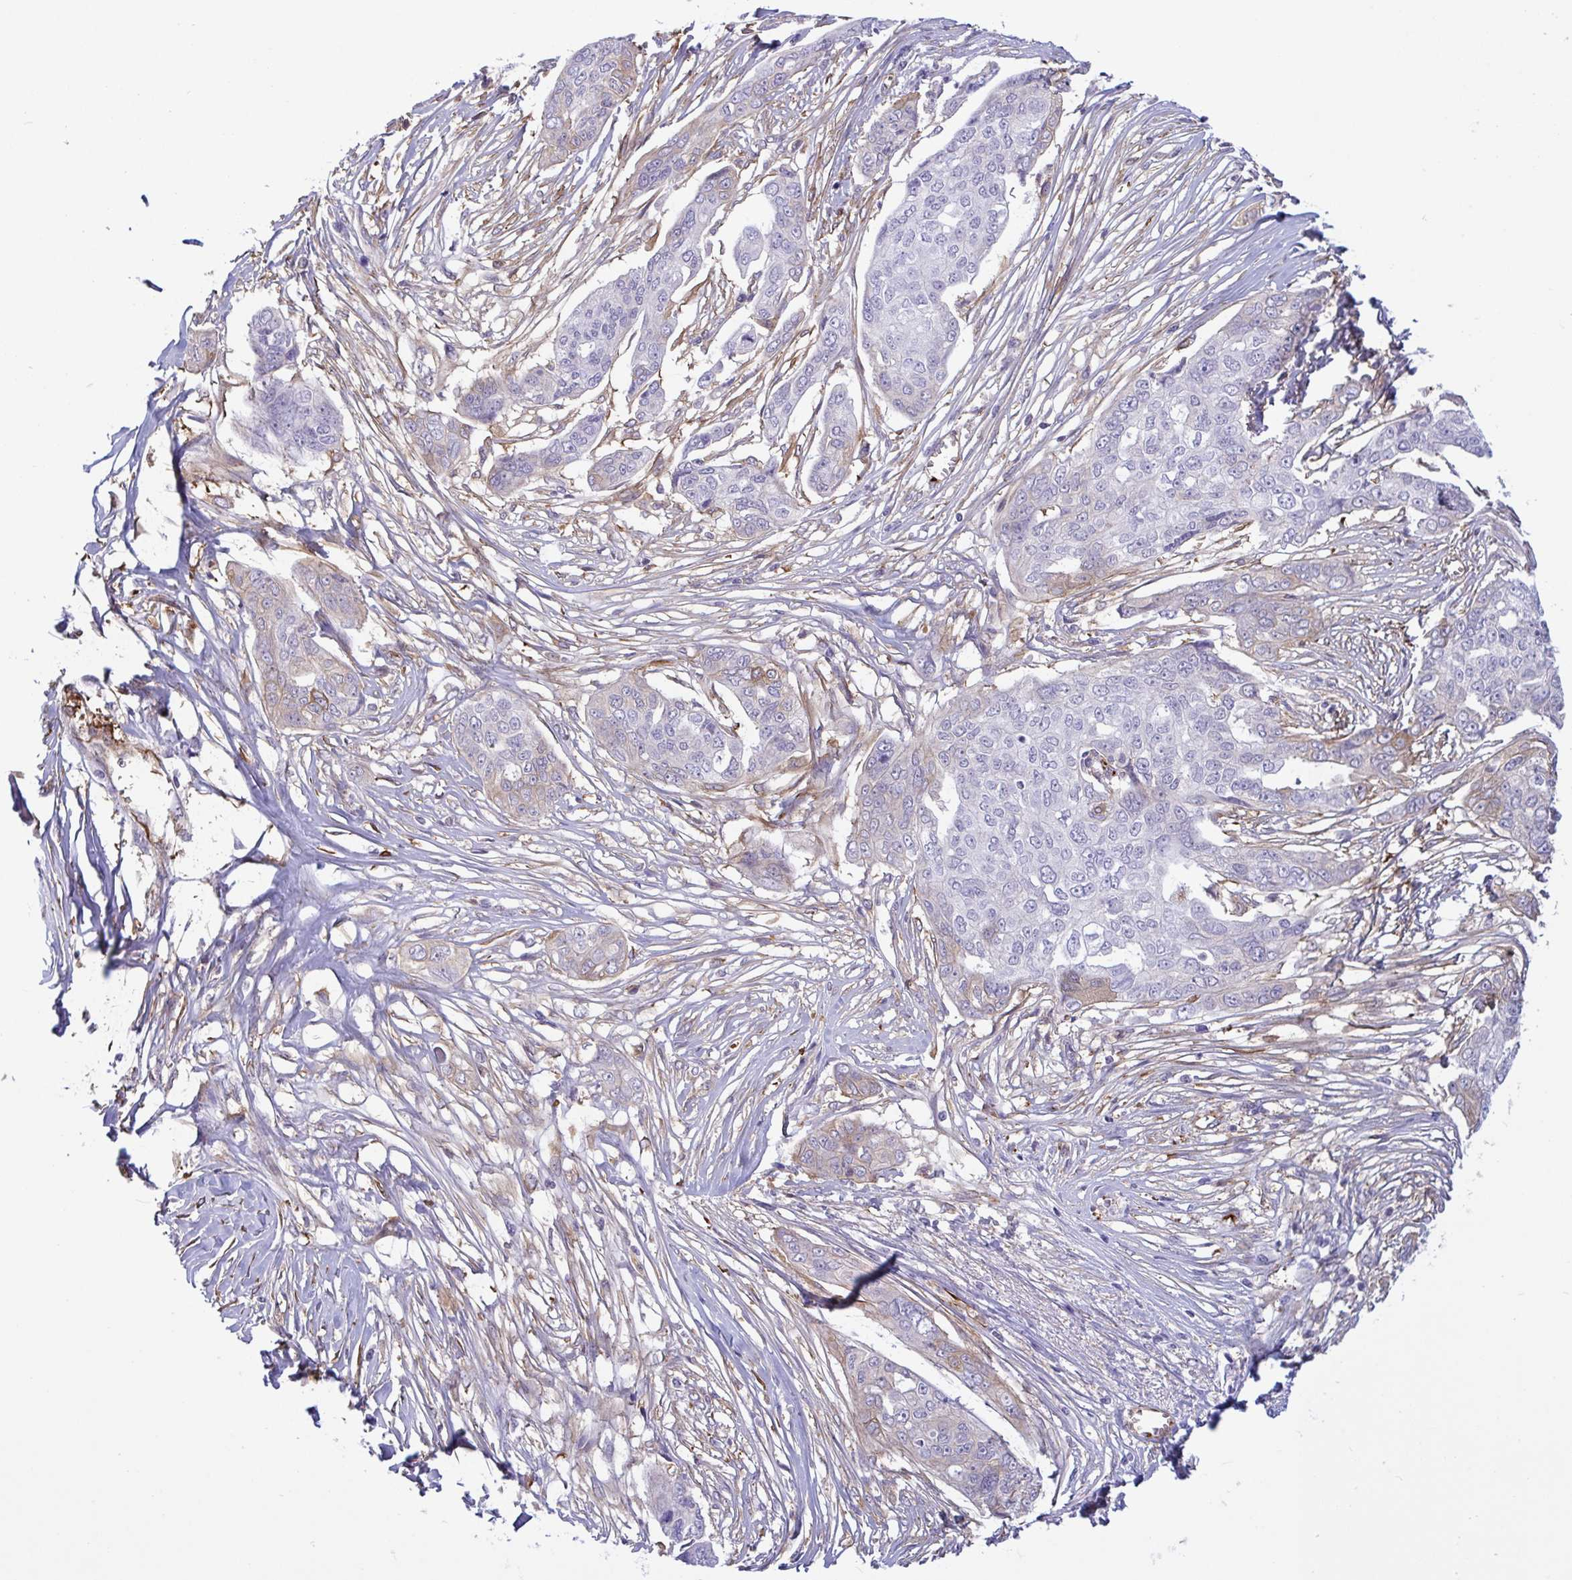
{"staining": {"intensity": "weak", "quantity": "<25%", "location": "cytoplasmic/membranous"}, "tissue": "ovarian cancer", "cell_type": "Tumor cells", "image_type": "cancer", "snomed": [{"axis": "morphology", "description": "Carcinoma, endometroid"}, {"axis": "topography", "description": "Ovary"}], "caption": "Image shows no significant protein expression in tumor cells of ovarian cancer.", "gene": "PRRT4", "patient": {"sex": "female", "age": 70}}